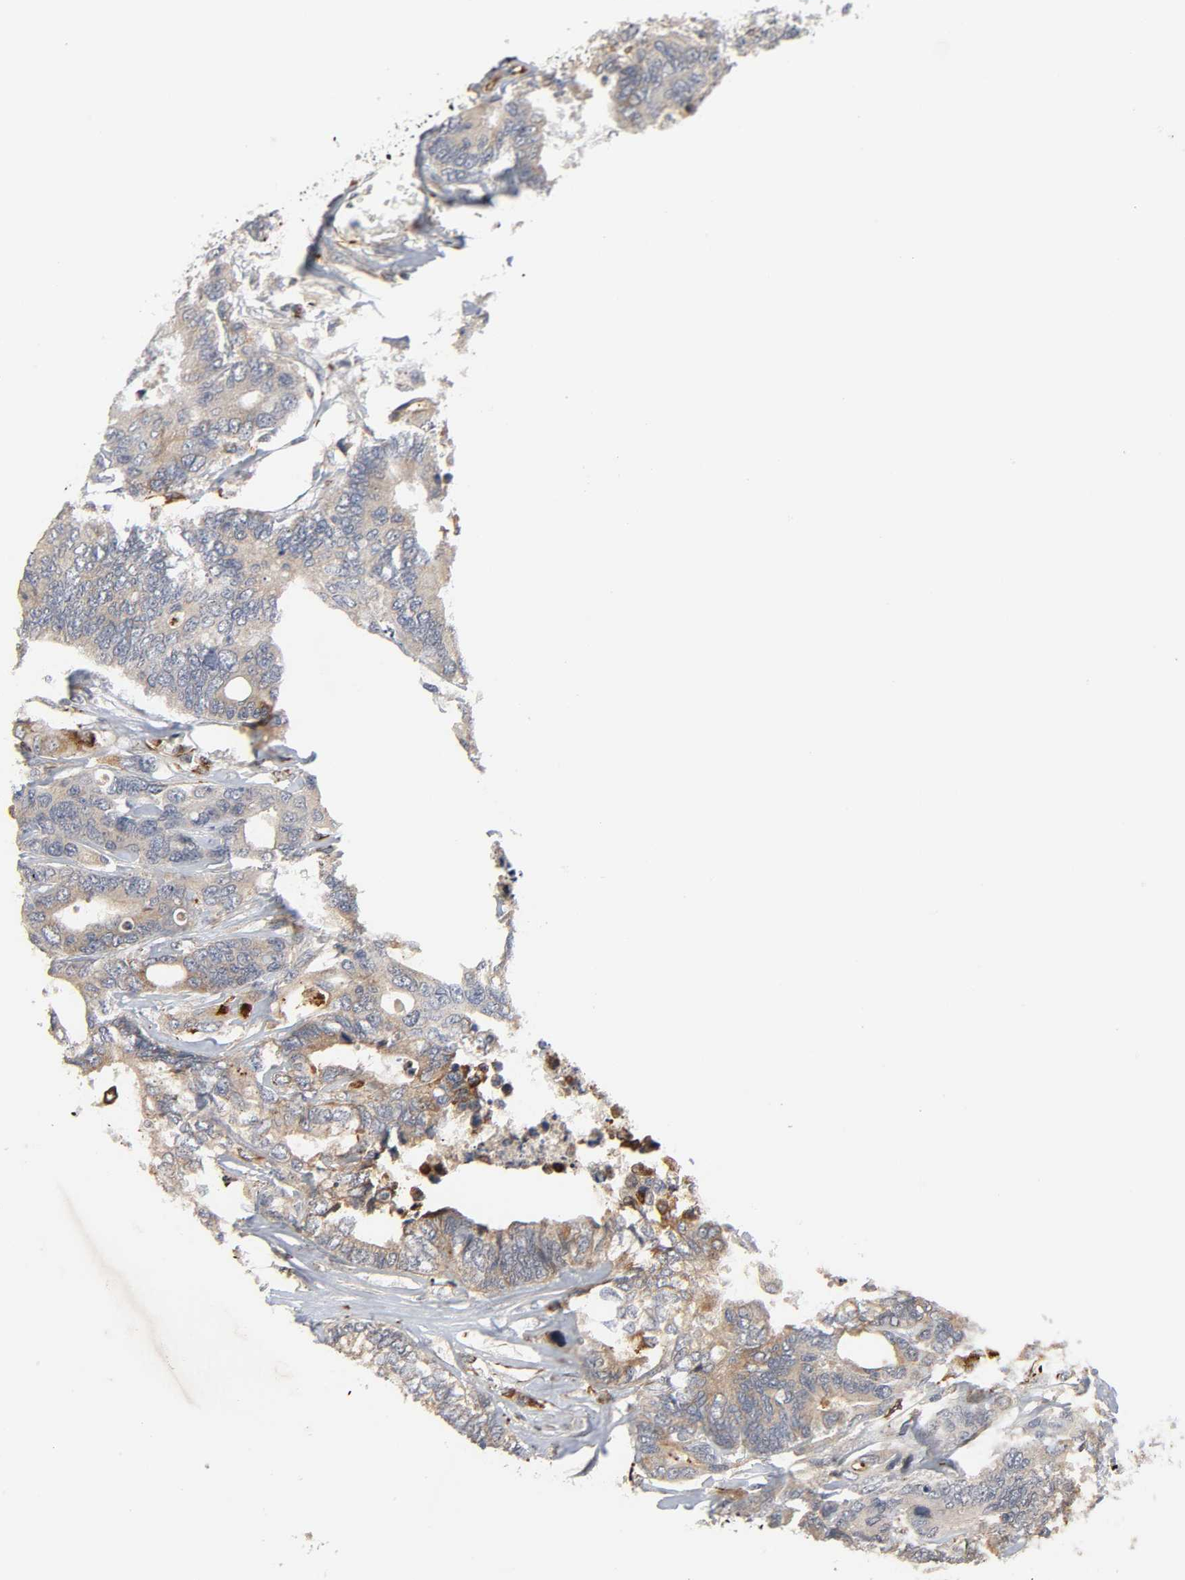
{"staining": {"intensity": "weak", "quantity": ">75%", "location": "cytoplasmic/membranous"}, "tissue": "colorectal cancer", "cell_type": "Tumor cells", "image_type": "cancer", "snomed": [{"axis": "morphology", "description": "Adenocarcinoma, NOS"}, {"axis": "topography", "description": "Rectum"}], "caption": "Immunohistochemical staining of human adenocarcinoma (colorectal) displays low levels of weak cytoplasmic/membranous positivity in approximately >75% of tumor cells.", "gene": "REEP6", "patient": {"sex": "male", "age": 55}}